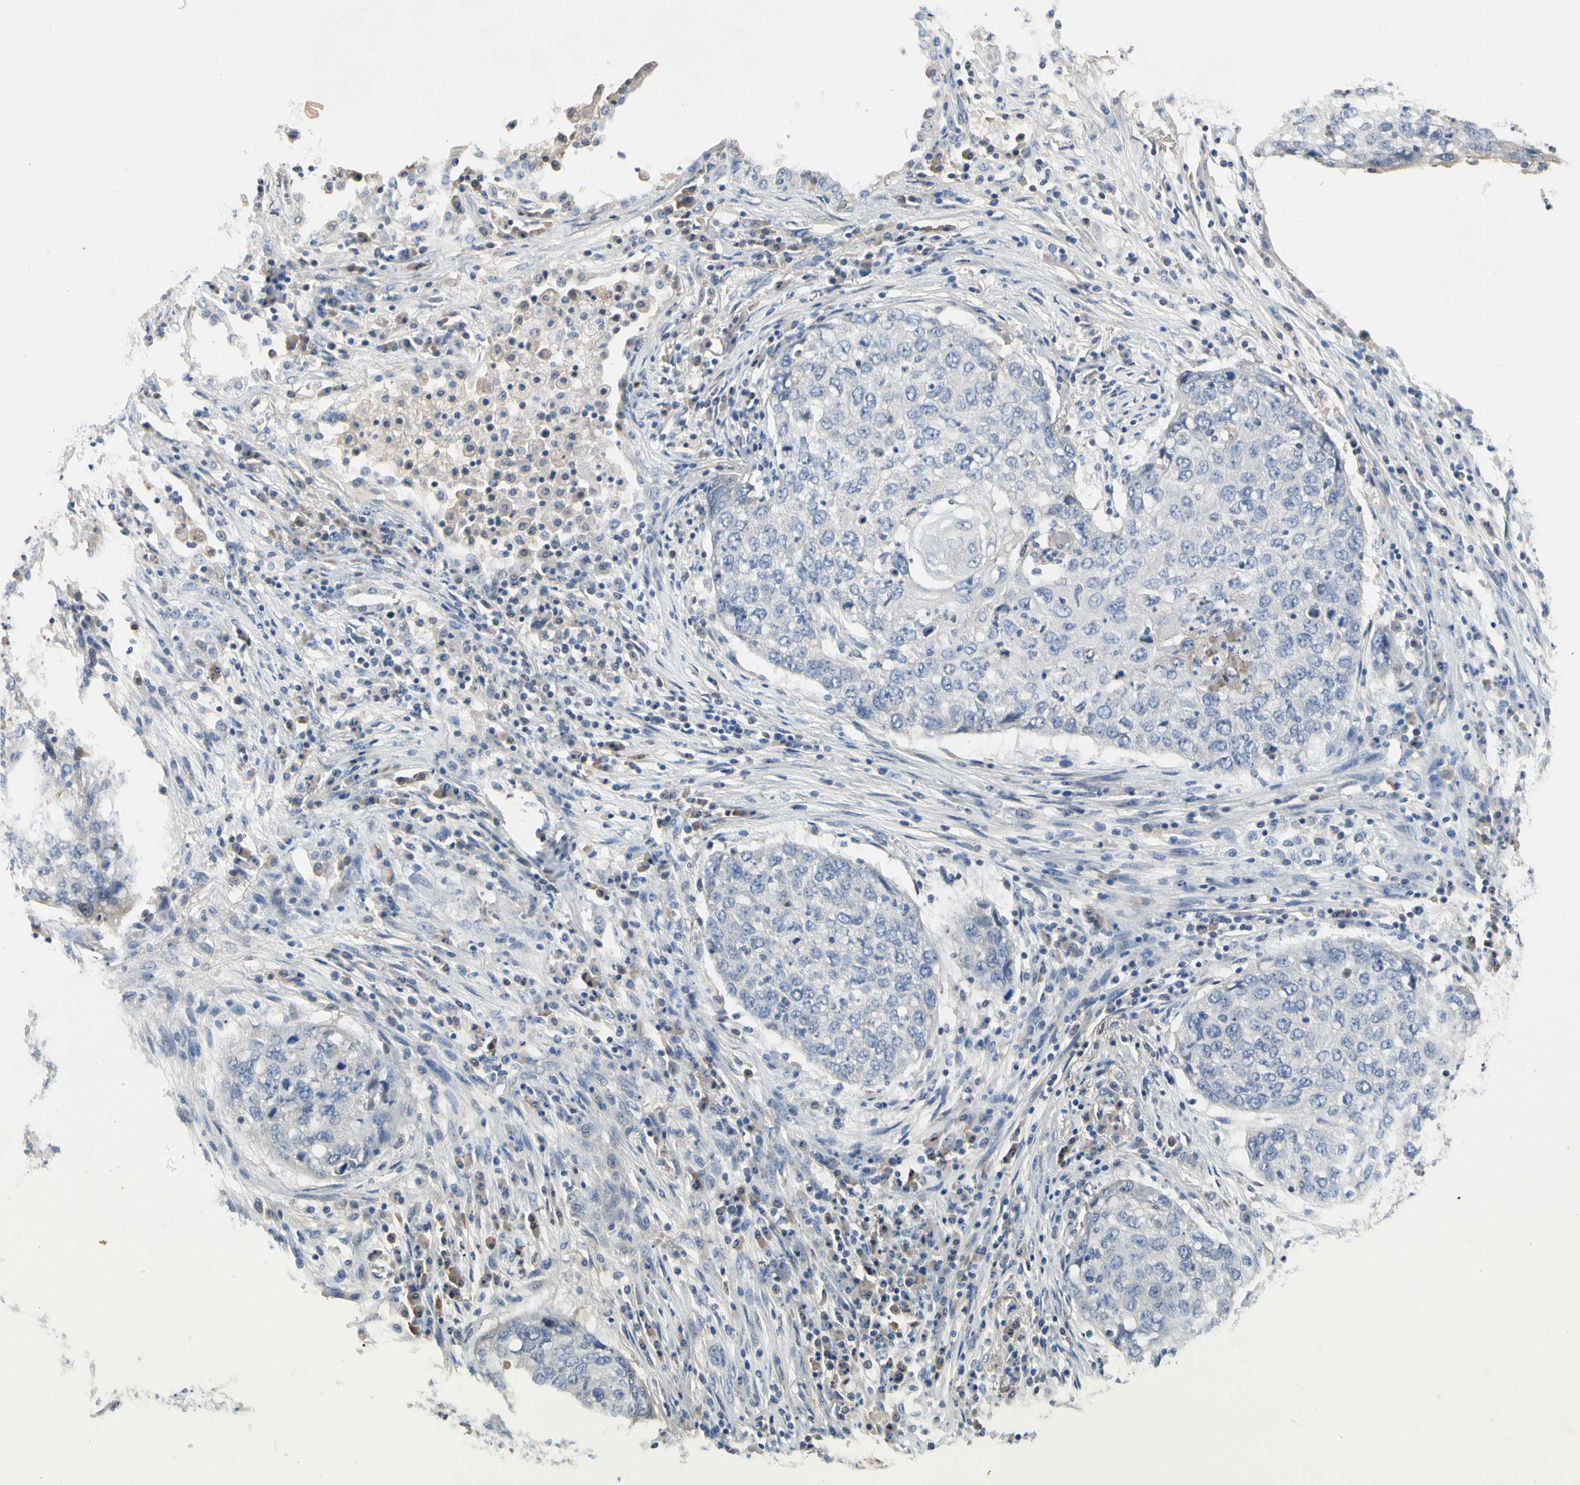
{"staining": {"intensity": "negative", "quantity": "none", "location": "none"}, "tissue": "lung cancer", "cell_type": "Tumor cells", "image_type": "cancer", "snomed": [{"axis": "morphology", "description": "Squamous cell carcinoma, NOS"}, {"axis": "topography", "description": "Lung"}], "caption": "Immunohistochemistry (IHC) of lung squamous cell carcinoma demonstrates no expression in tumor cells. Brightfield microscopy of immunohistochemistry (IHC) stained with DAB (brown) and hematoxylin (blue), captured at high magnification.", "gene": "ECRG4", "patient": {"sex": "female", "age": 63}}